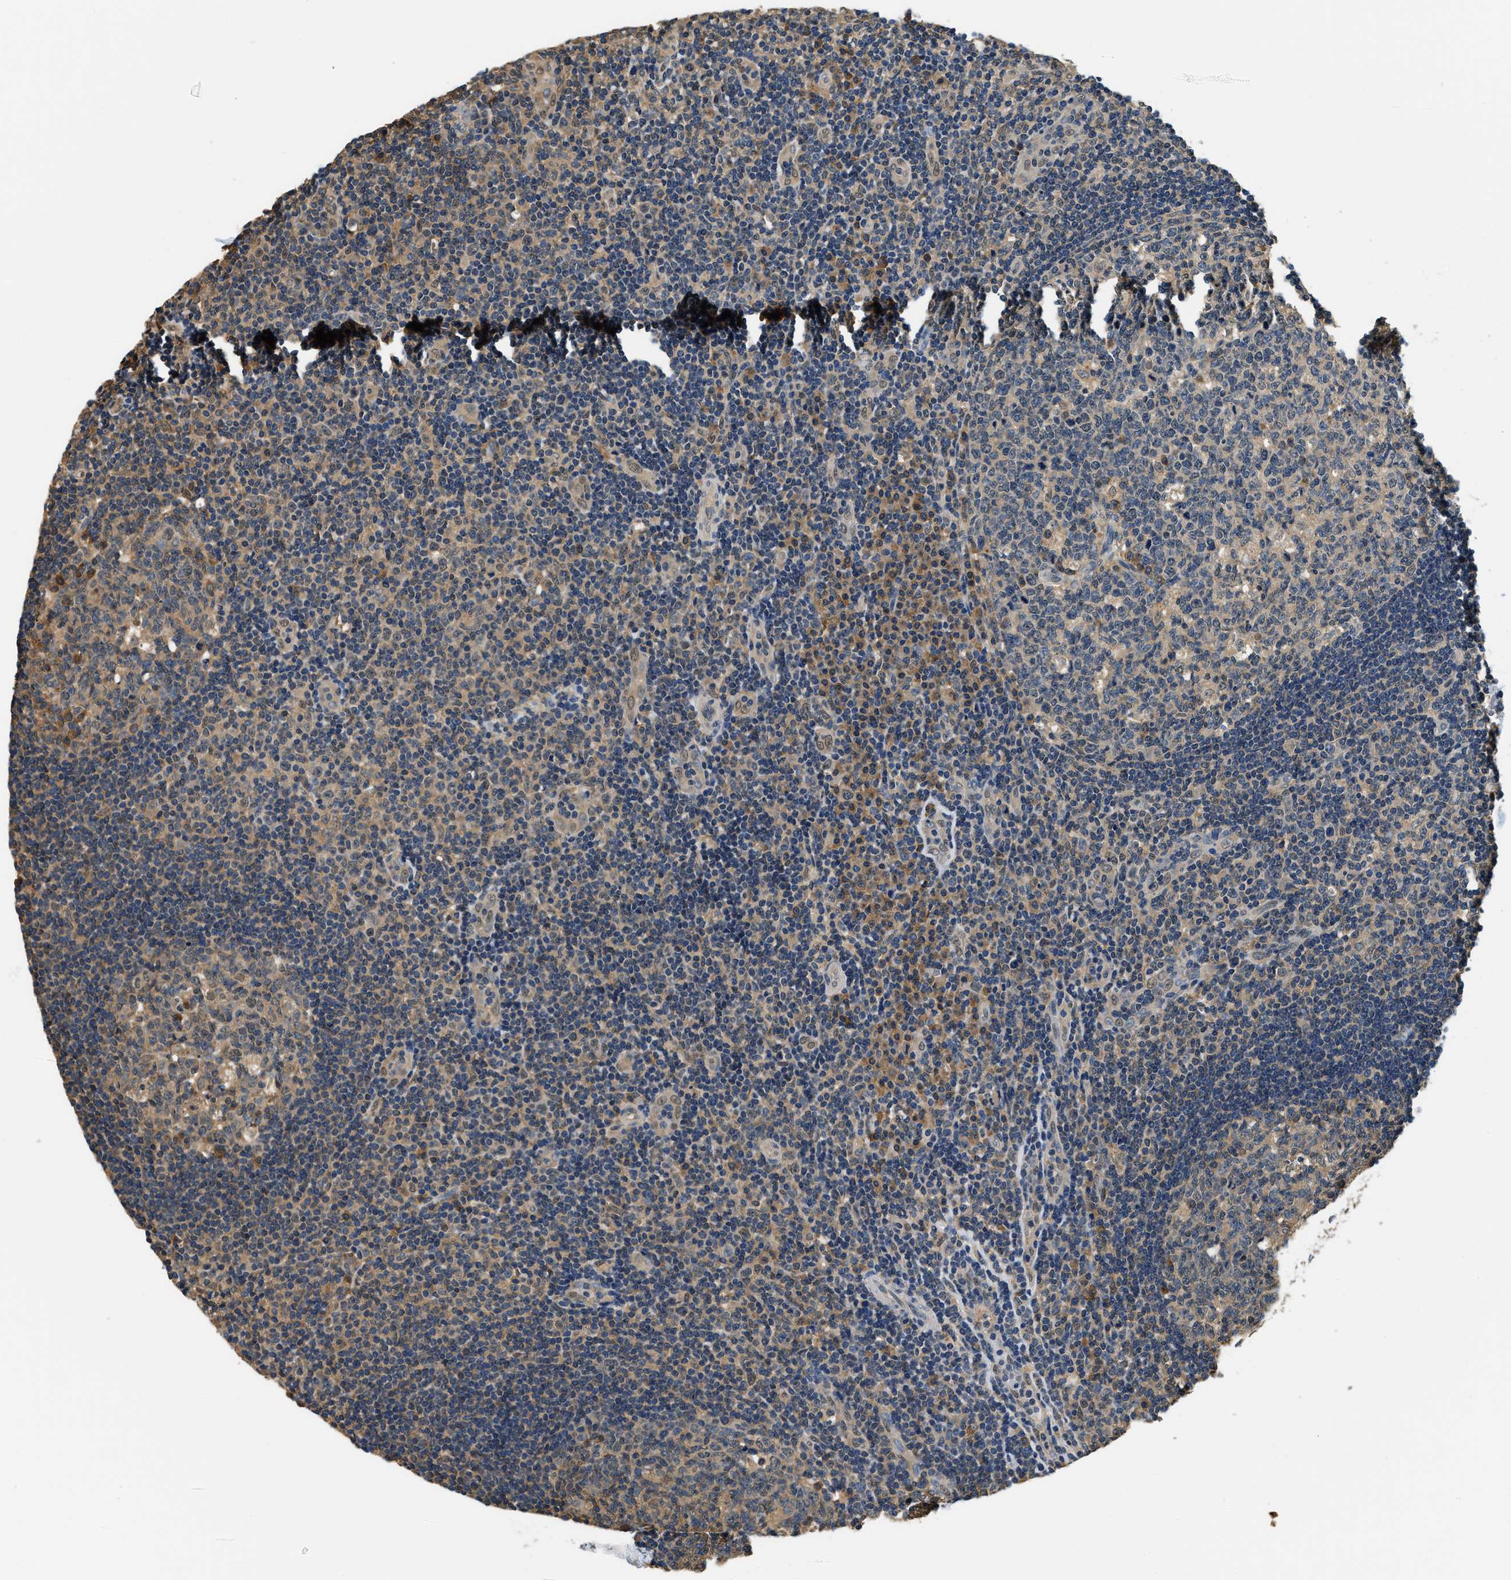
{"staining": {"intensity": "weak", "quantity": "25%-75%", "location": "cytoplasmic/membranous"}, "tissue": "tonsil", "cell_type": "Germinal center cells", "image_type": "normal", "snomed": [{"axis": "morphology", "description": "Normal tissue, NOS"}, {"axis": "topography", "description": "Tonsil"}], "caption": "A high-resolution photomicrograph shows IHC staining of normal tonsil, which displays weak cytoplasmic/membranous staining in approximately 25%-75% of germinal center cells. (IHC, brightfield microscopy, high magnification).", "gene": "BCL7C", "patient": {"sex": "female", "age": 40}}